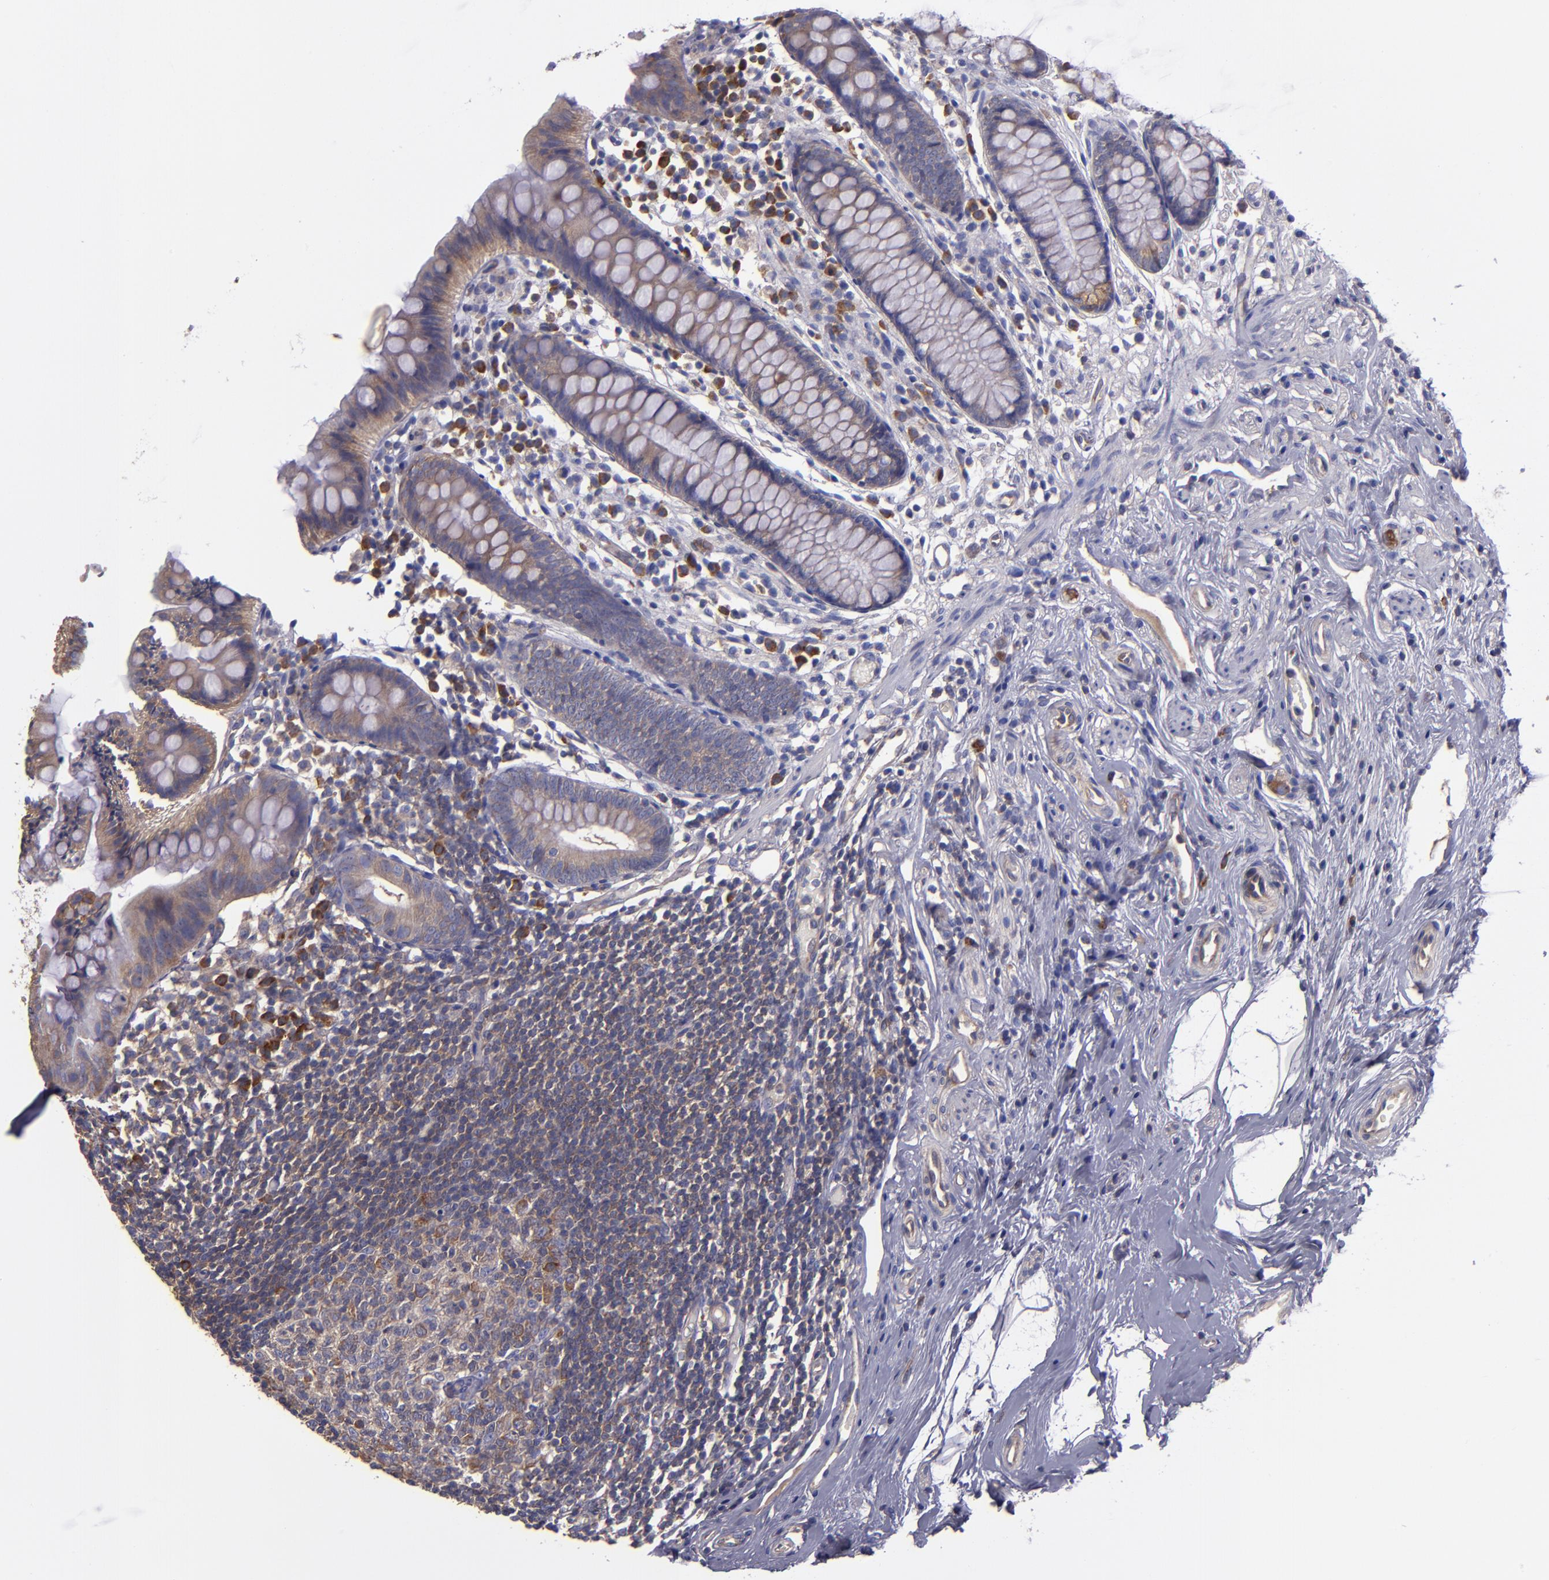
{"staining": {"intensity": "weak", "quantity": ">75%", "location": "cytoplasmic/membranous"}, "tissue": "appendix", "cell_type": "Glandular cells", "image_type": "normal", "snomed": [{"axis": "morphology", "description": "Normal tissue, NOS"}, {"axis": "topography", "description": "Appendix"}], "caption": "Human appendix stained for a protein (brown) exhibits weak cytoplasmic/membranous positive expression in about >75% of glandular cells.", "gene": "CARS1", "patient": {"sex": "male", "age": 38}}